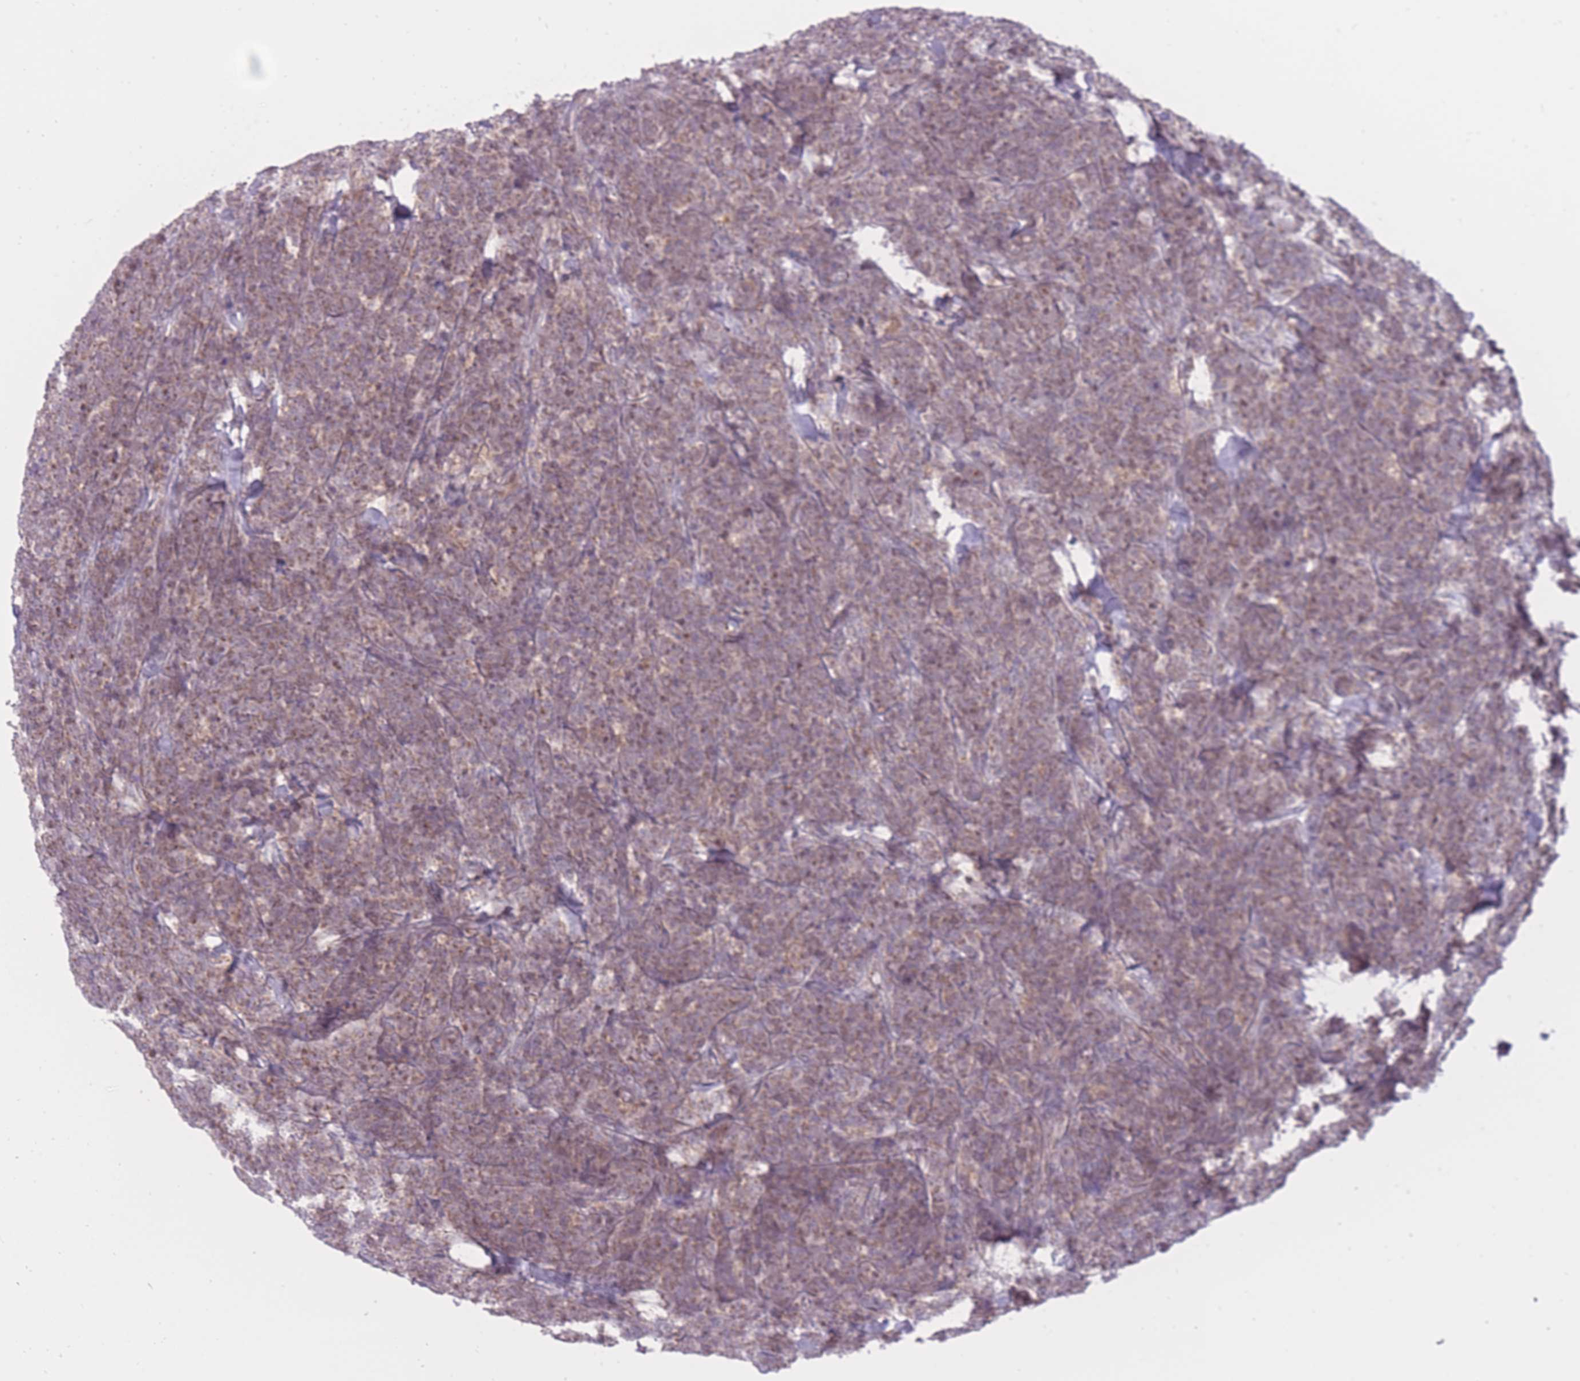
{"staining": {"intensity": "weak", "quantity": "25%-75%", "location": "cytoplasmic/membranous"}, "tissue": "lymphoma", "cell_type": "Tumor cells", "image_type": "cancer", "snomed": [{"axis": "morphology", "description": "Malignant lymphoma, non-Hodgkin's type, High grade"}, {"axis": "topography", "description": "Small intestine"}], "caption": "This is a histology image of immunohistochemistry staining of malignant lymphoma, non-Hodgkin's type (high-grade), which shows weak positivity in the cytoplasmic/membranous of tumor cells.", "gene": "LIN7C", "patient": {"sex": "male", "age": 8}}